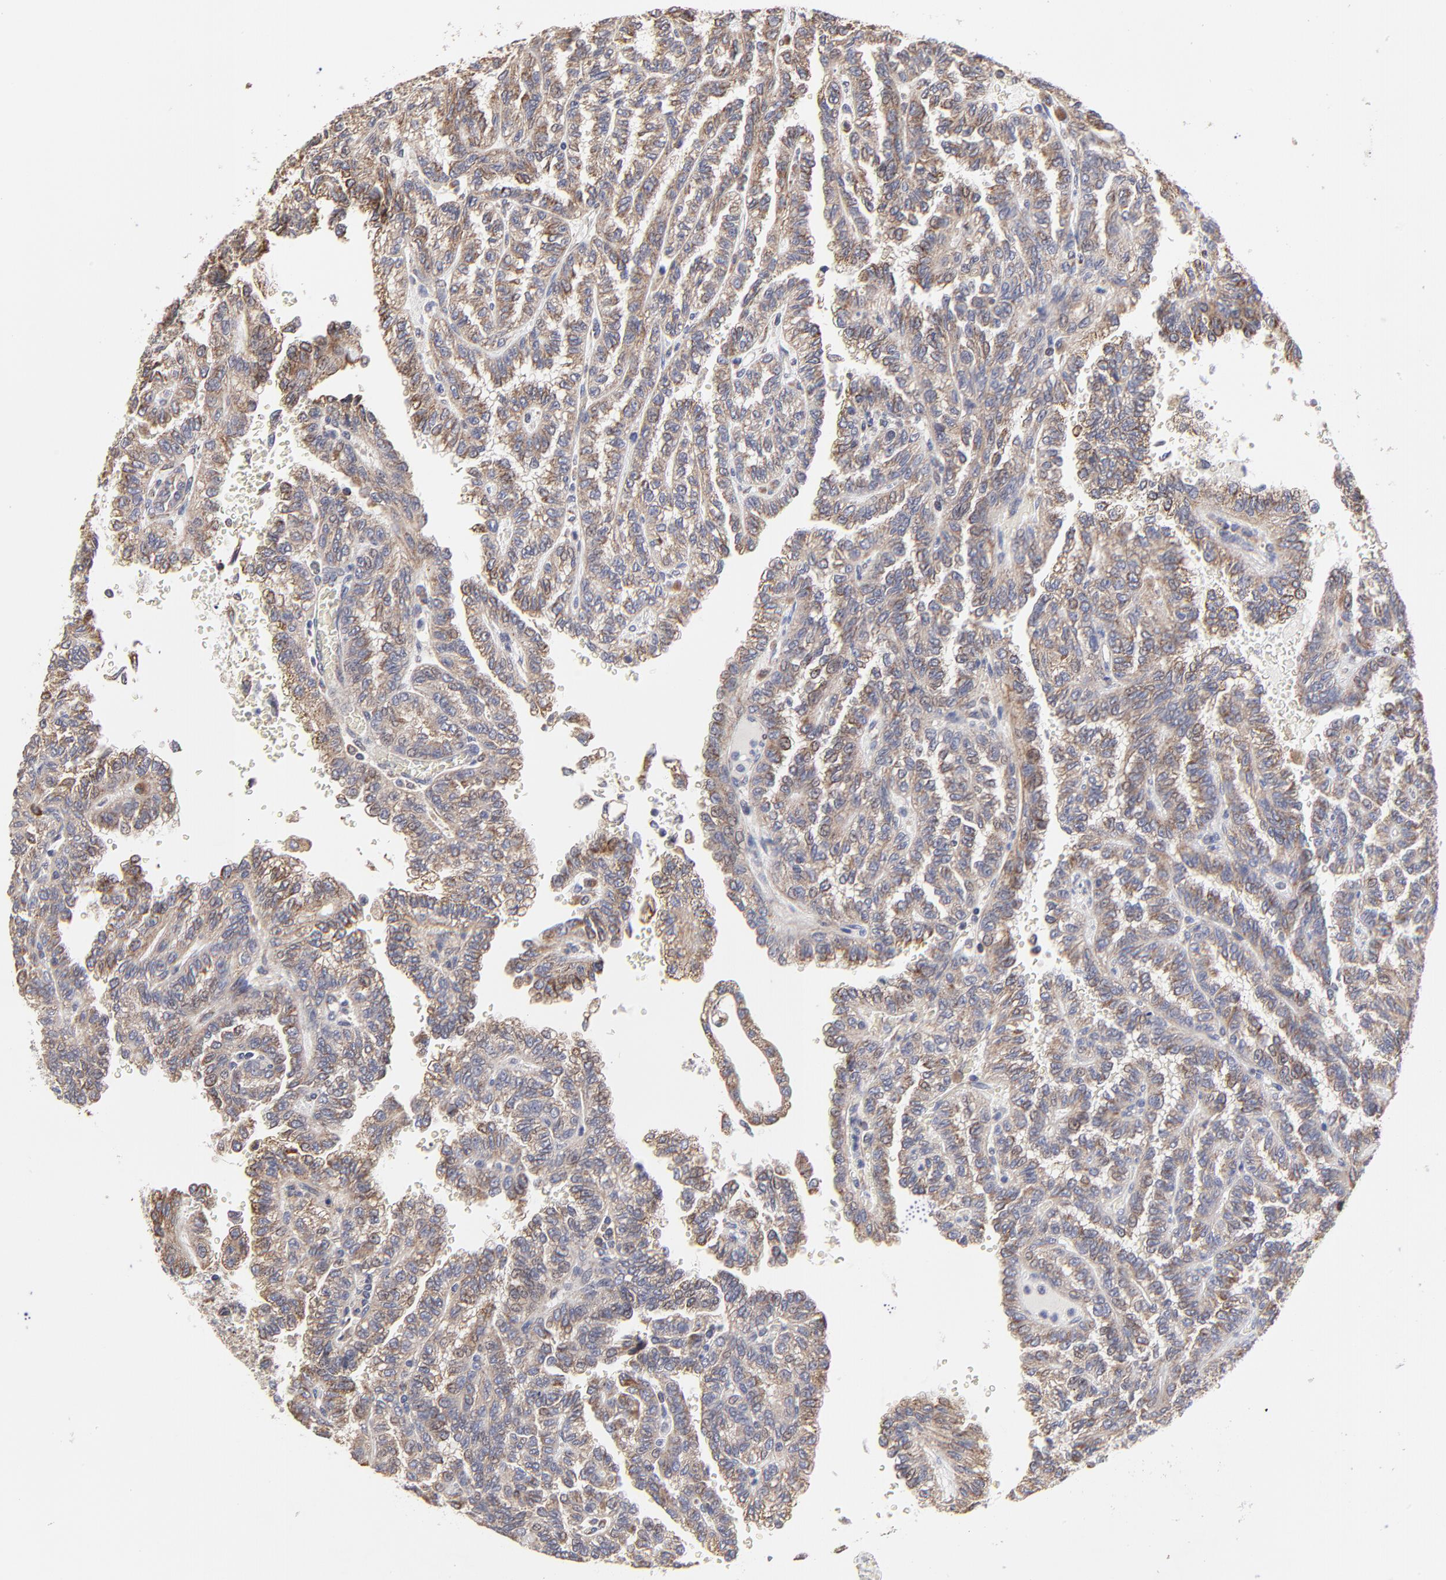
{"staining": {"intensity": "weak", "quantity": "<25%", "location": "cytoplasmic/membranous"}, "tissue": "renal cancer", "cell_type": "Tumor cells", "image_type": "cancer", "snomed": [{"axis": "morphology", "description": "Inflammation, NOS"}, {"axis": "morphology", "description": "Adenocarcinoma, NOS"}, {"axis": "topography", "description": "Kidney"}], "caption": "A histopathology image of human renal cancer (adenocarcinoma) is negative for staining in tumor cells.", "gene": "ZNF550", "patient": {"sex": "male", "age": 68}}